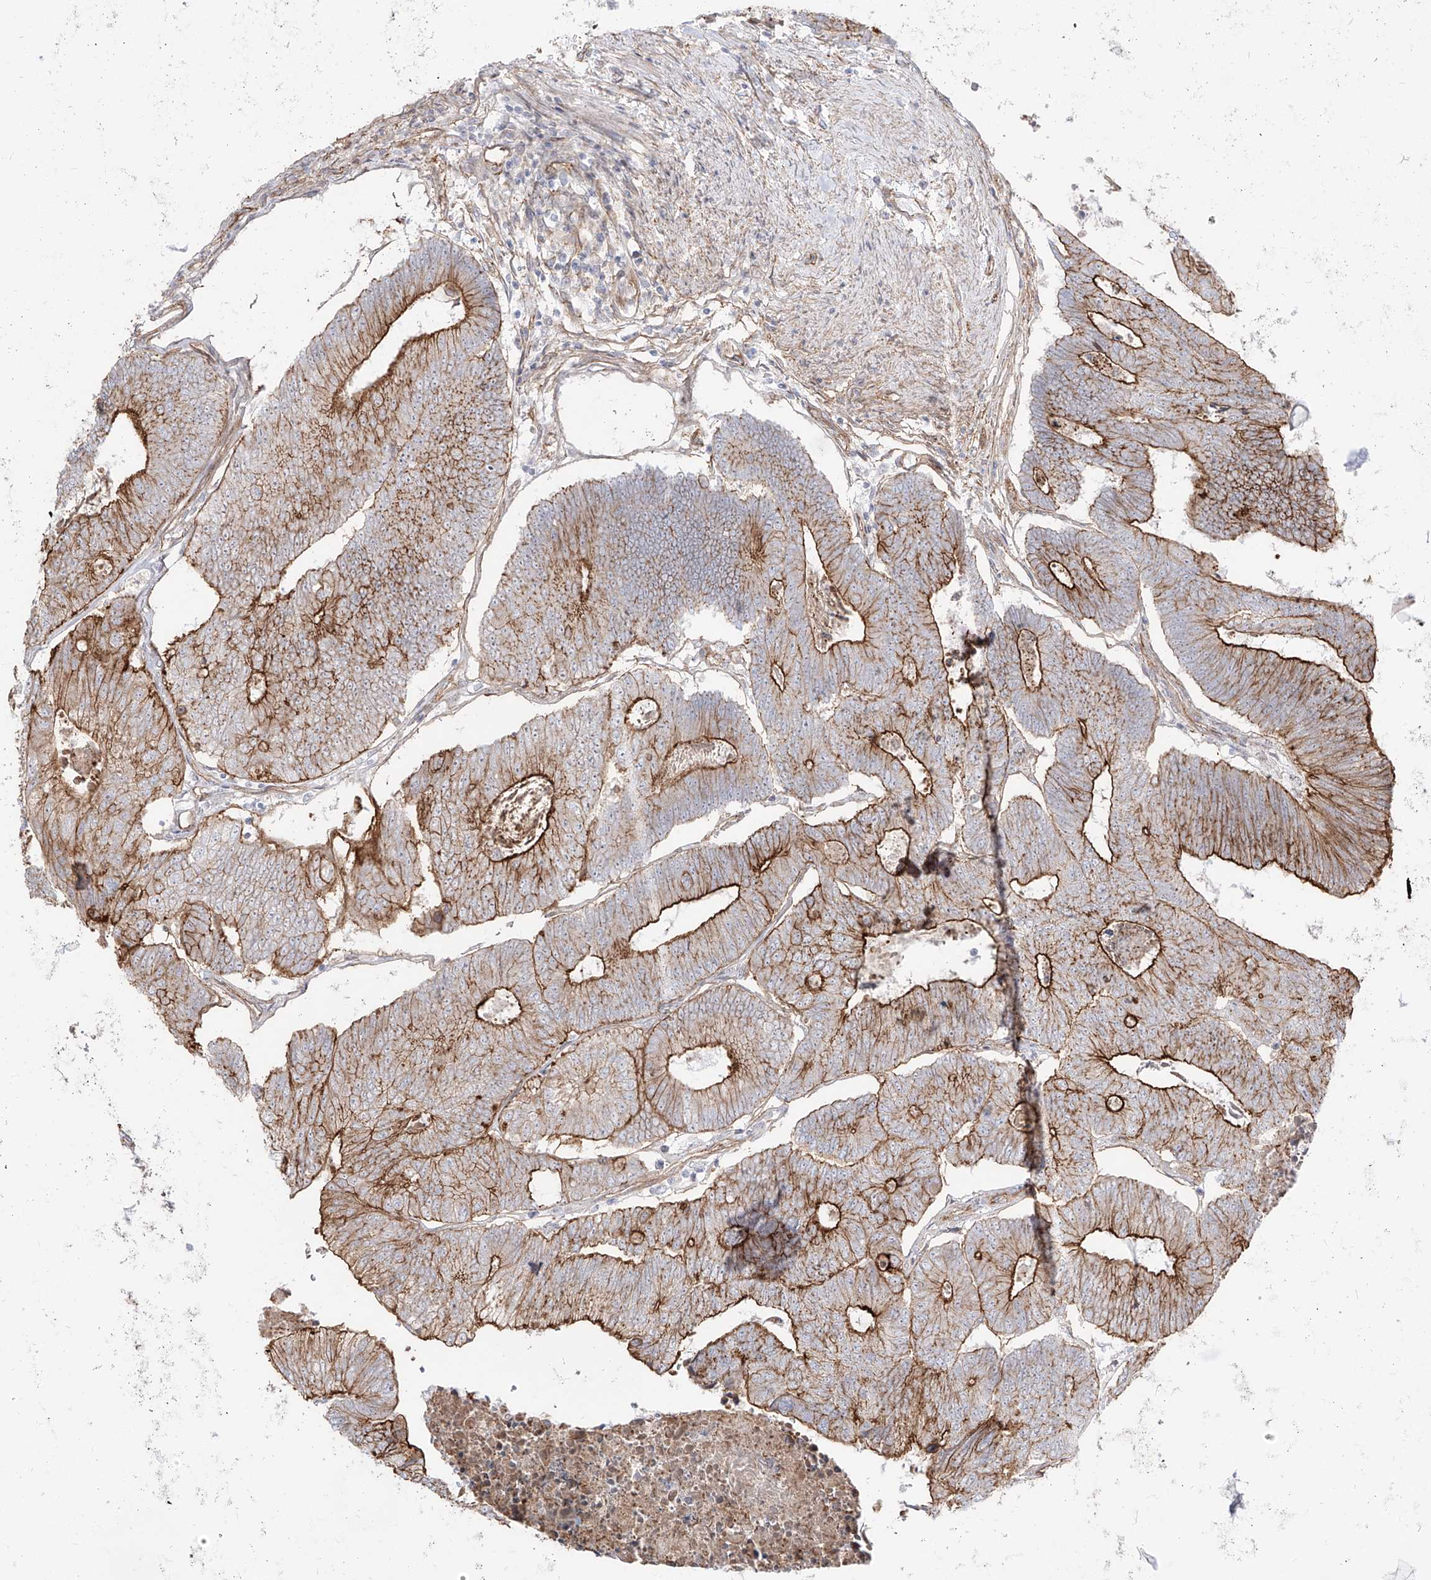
{"staining": {"intensity": "strong", "quantity": "25%-75%", "location": "cytoplasmic/membranous"}, "tissue": "colorectal cancer", "cell_type": "Tumor cells", "image_type": "cancer", "snomed": [{"axis": "morphology", "description": "Adenocarcinoma, NOS"}, {"axis": "topography", "description": "Colon"}], "caption": "Immunohistochemistry micrograph of adenocarcinoma (colorectal) stained for a protein (brown), which reveals high levels of strong cytoplasmic/membranous expression in approximately 25%-75% of tumor cells.", "gene": "ZNF180", "patient": {"sex": "female", "age": 67}}